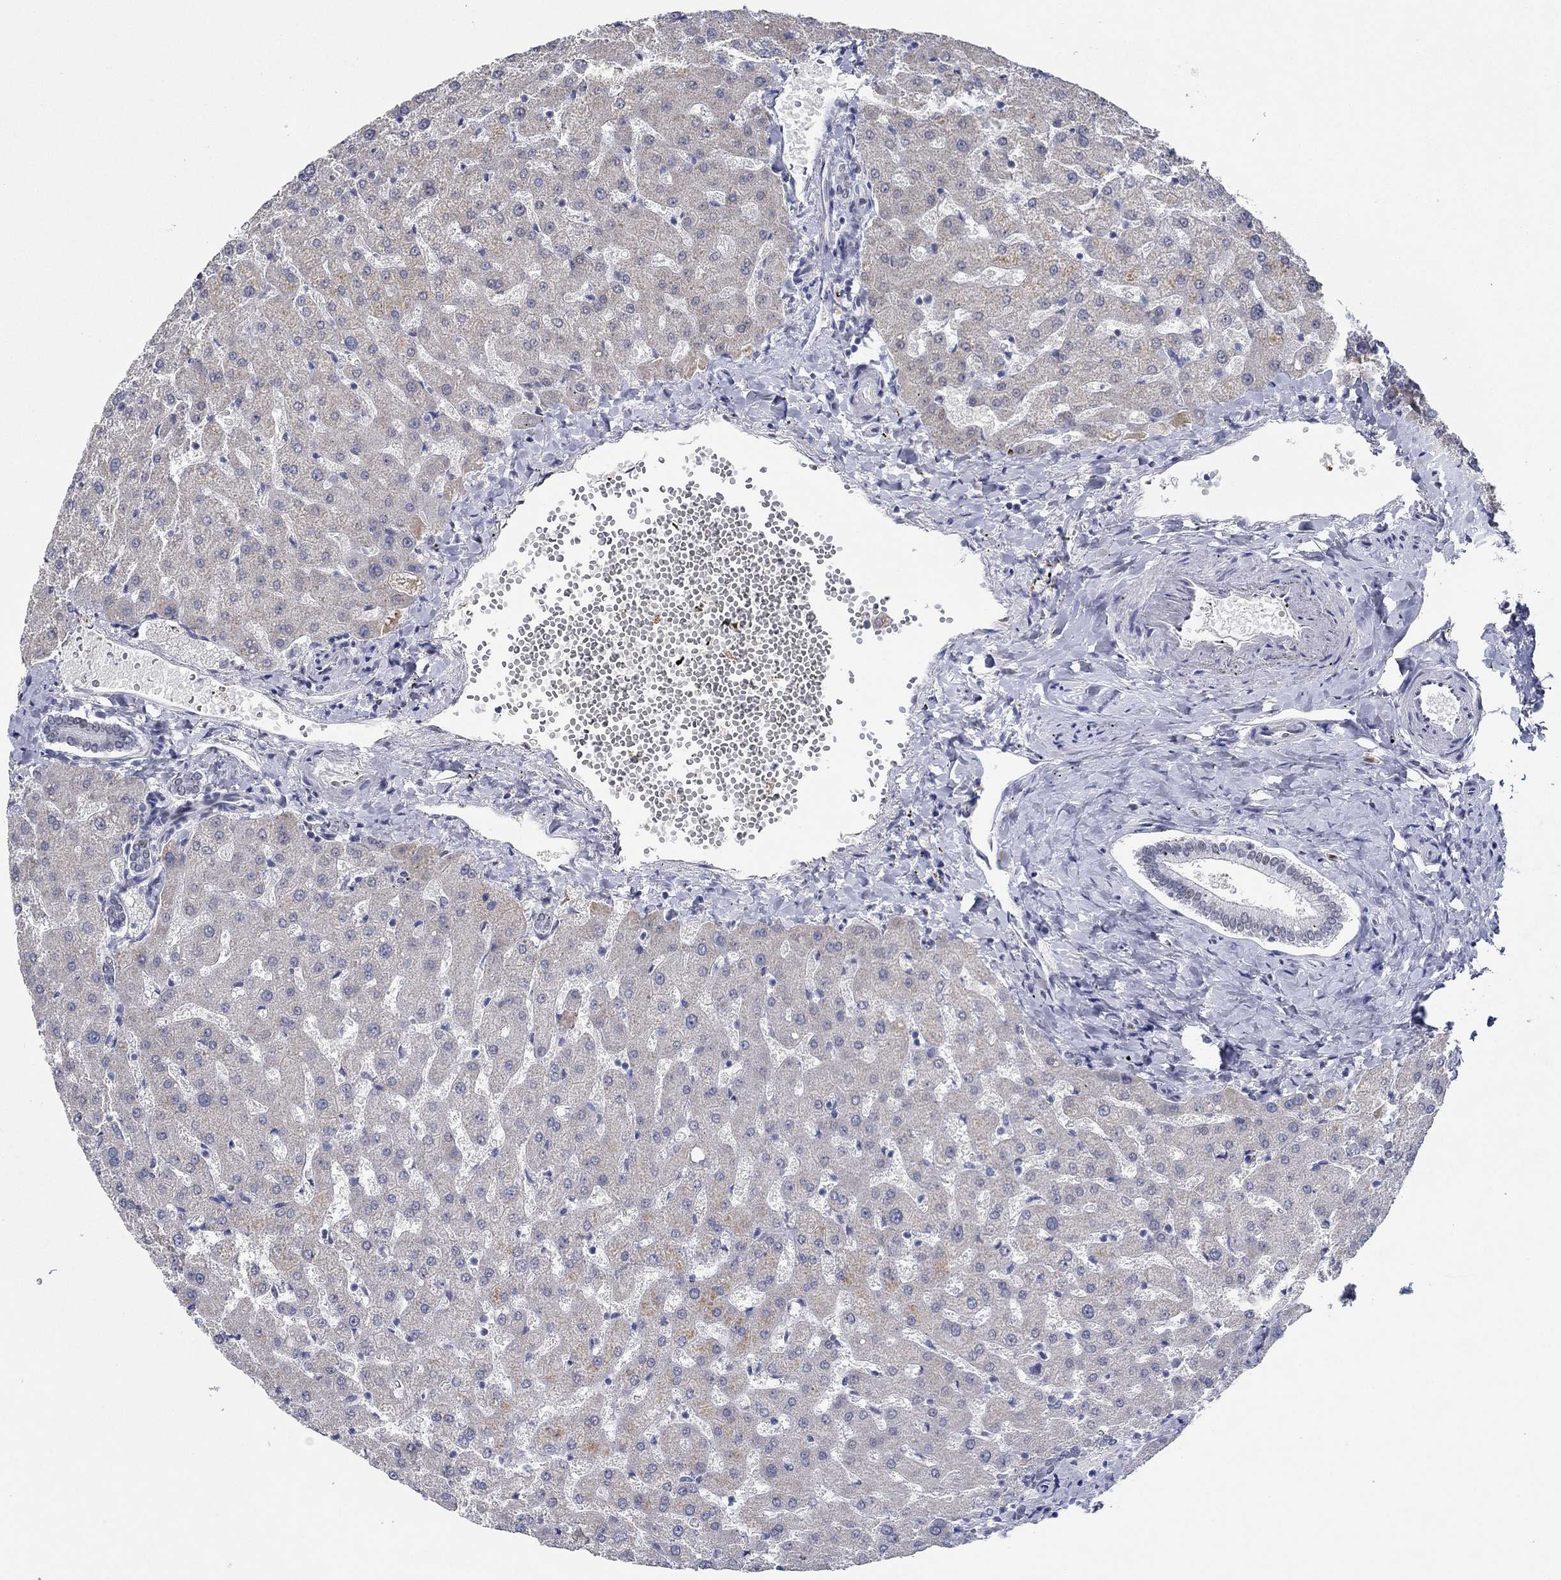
{"staining": {"intensity": "negative", "quantity": "none", "location": "none"}, "tissue": "liver", "cell_type": "Cholangiocytes", "image_type": "normal", "snomed": [{"axis": "morphology", "description": "Normal tissue, NOS"}, {"axis": "topography", "description": "Liver"}], "caption": "Cholangiocytes show no significant expression in unremarkable liver.", "gene": "GATA2", "patient": {"sex": "female", "age": 50}}